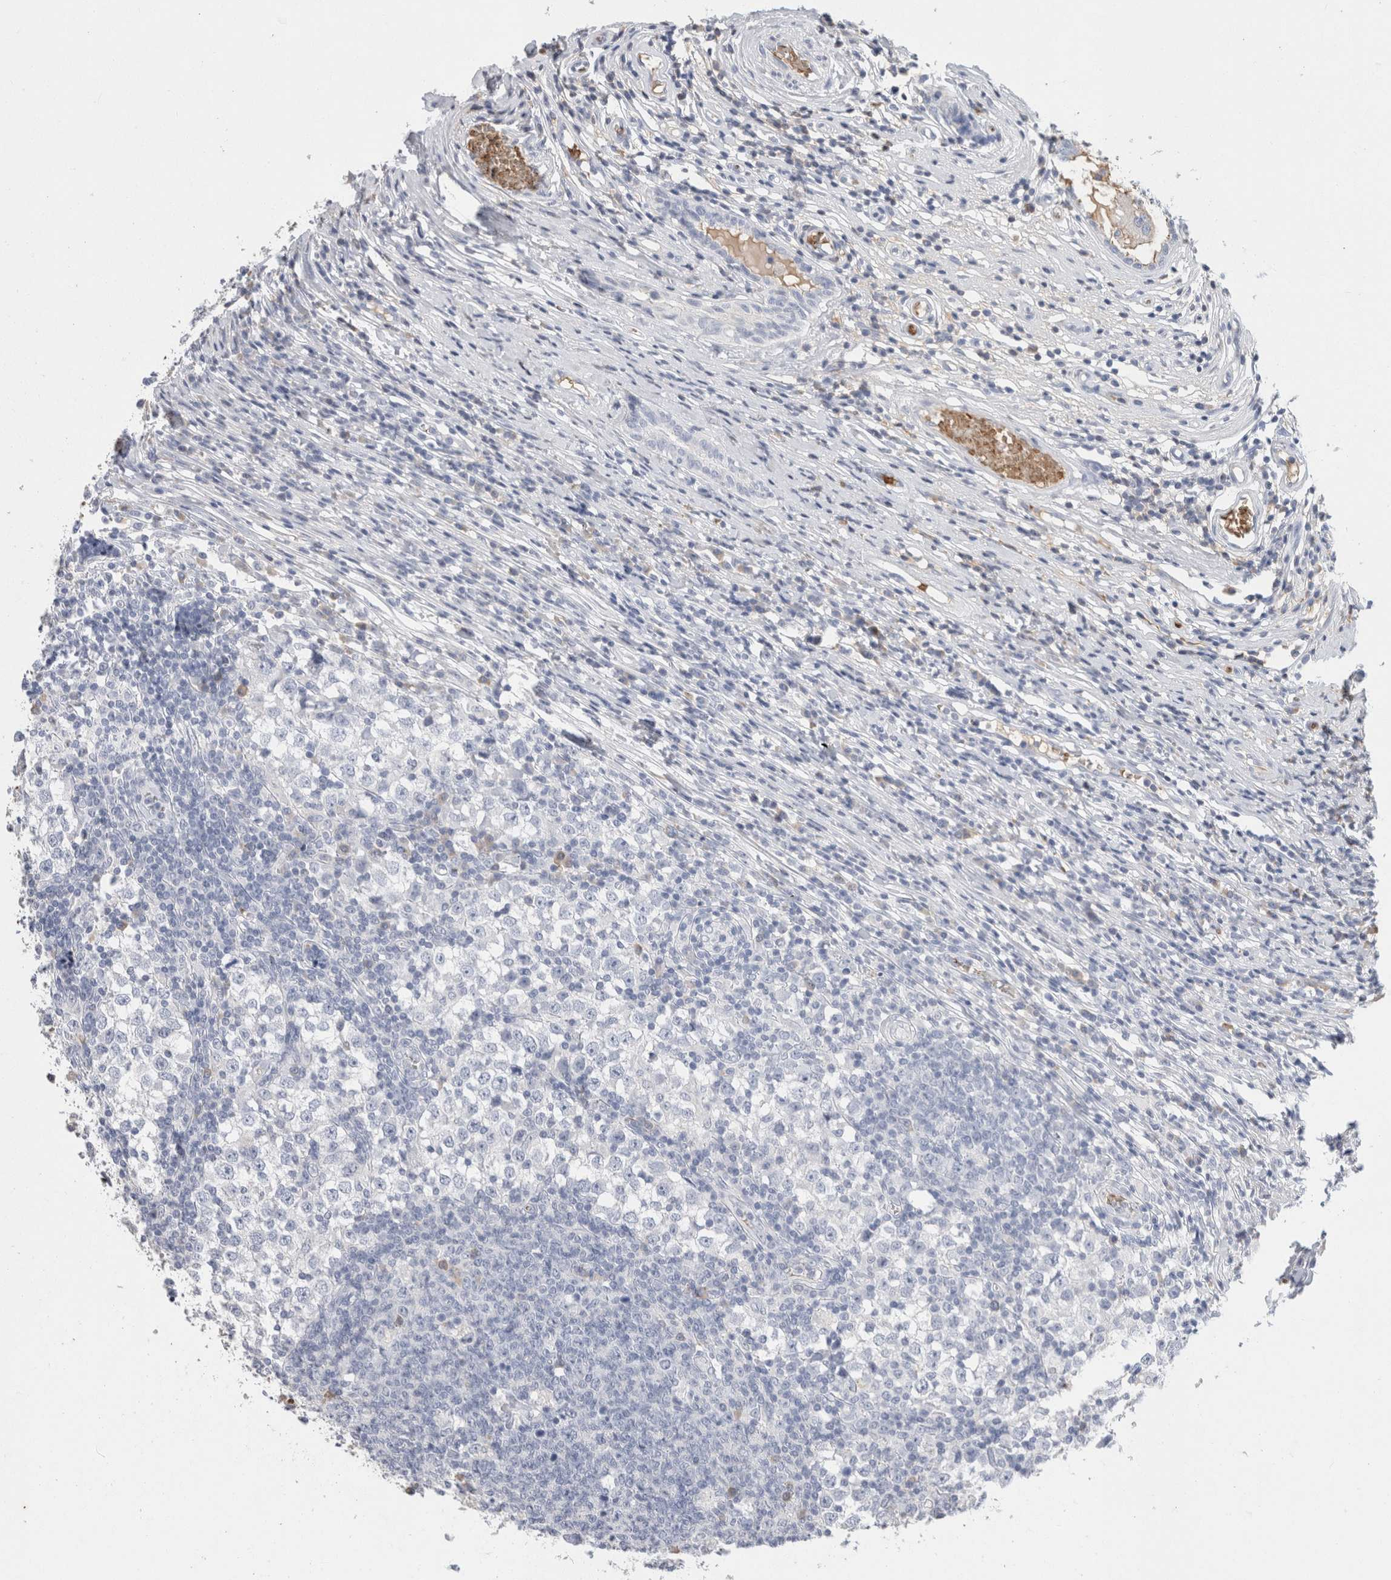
{"staining": {"intensity": "negative", "quantity": "none", "location": "none"}, "tissue": "testis cancer", "cell_type": "Tumor cells", "image_type": "cancer", "snomed": [{"axis": "morphology", "description": "Seminoma, NOS"}, {"axis": "topography", "description": "Testis"}], "caption": "Seminoma (testis) was stained to show a protein in brown. There is no significant staining in tumor cells. (Brightfield microscopy of DAB IHC at high magnification).", "gene": "CA1", "patient": {"sex": "male", "age": 65}}